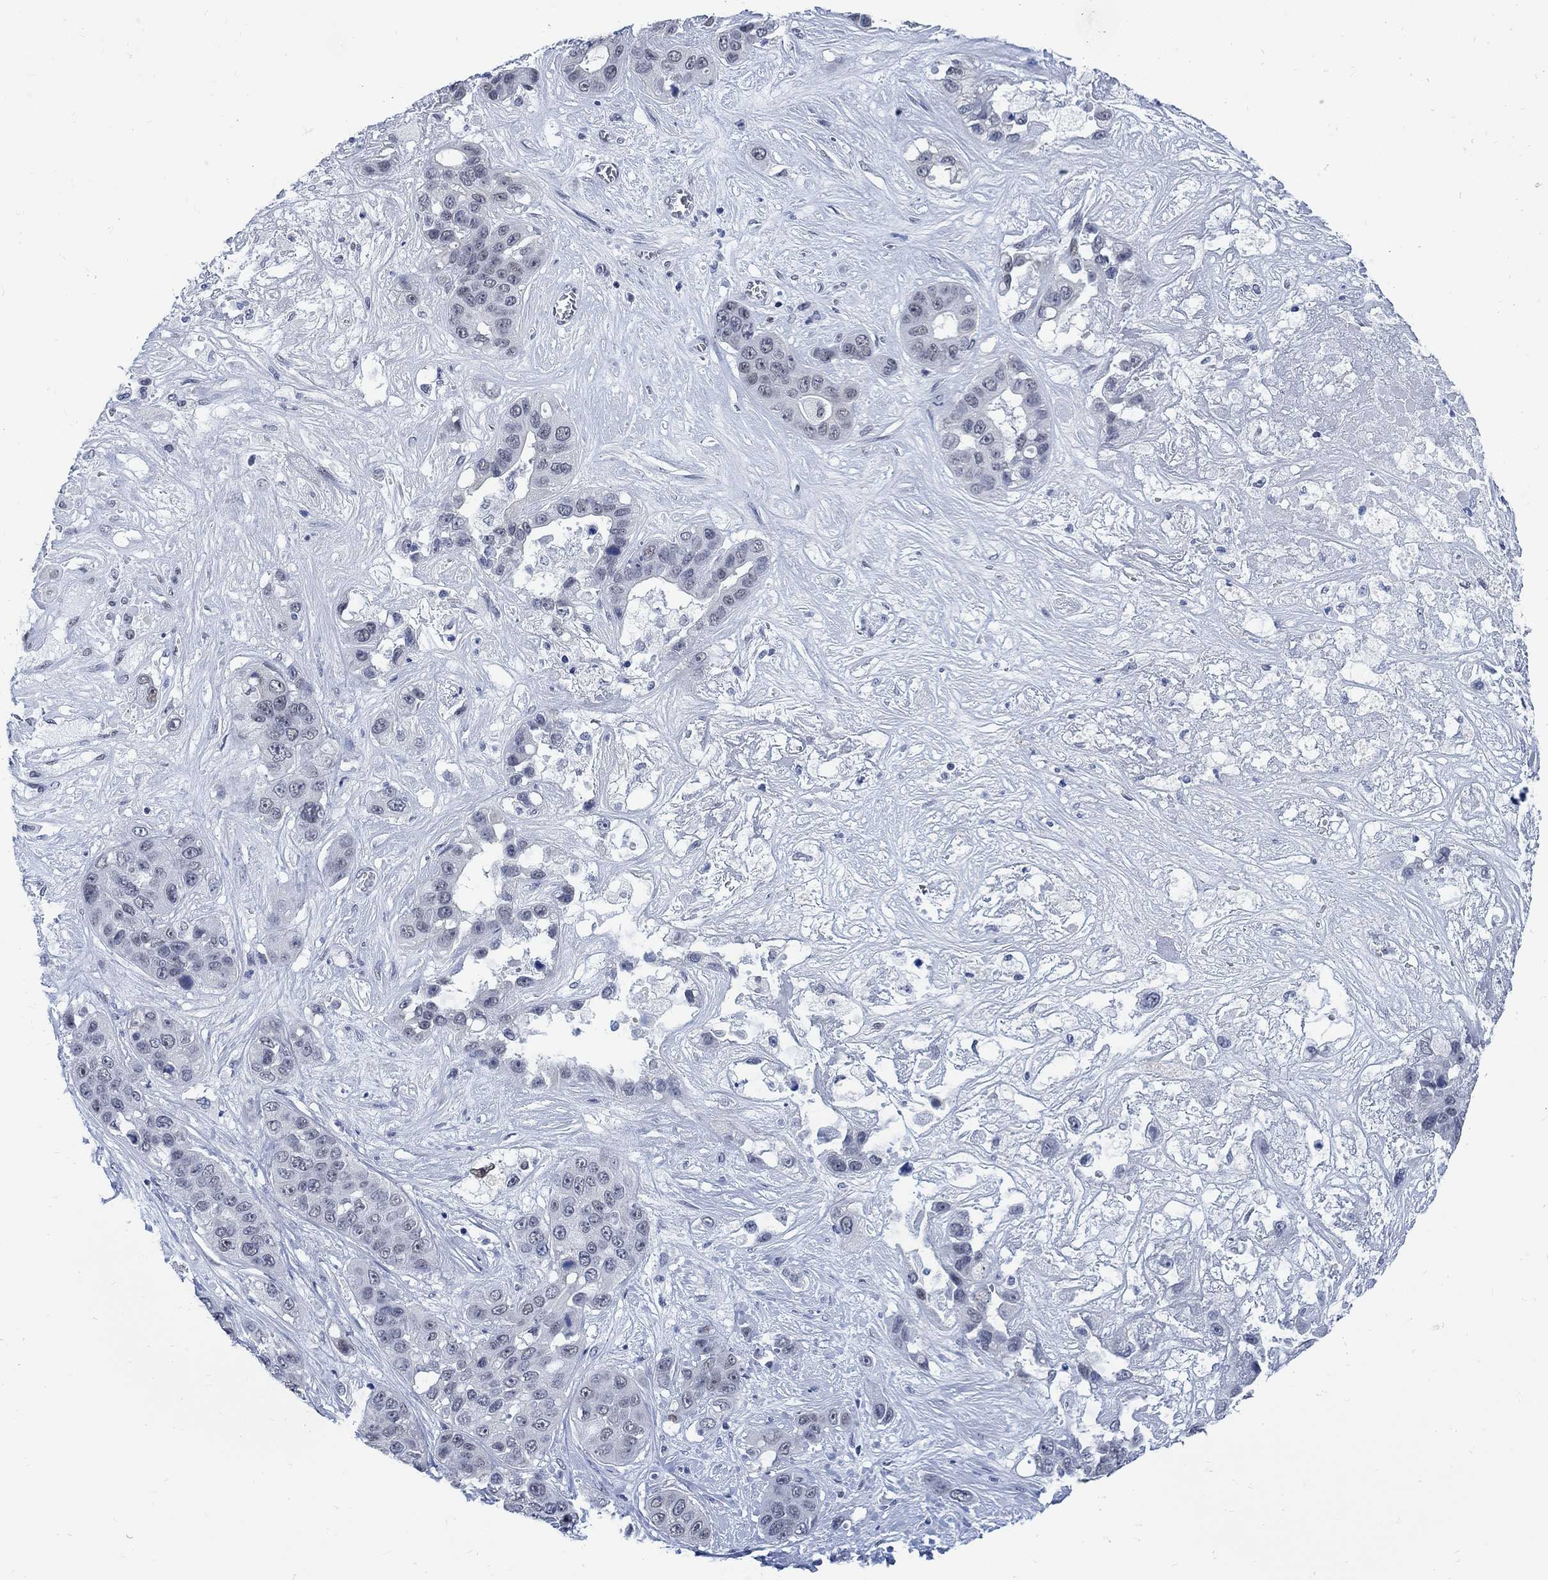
{"staining": {"intensity": "weak", "quantity": "<25%", "location": "nuclear"}, "tissue": "liver cancer", "cell_type": "Tumor cells", "image_type": "cancer", "snomed": [{"axis": "morphology", "description": "Cholangiocarcinoma"}, {"axis": "topography", "description": "Liver"}], "caption": "Immunohistochemistry (IHC) of human cholangiocarcinoma (liver) reveals no expression in tumor cells.", "gene": "DLK1", "patient": {"sex": "female", "age": 52}}